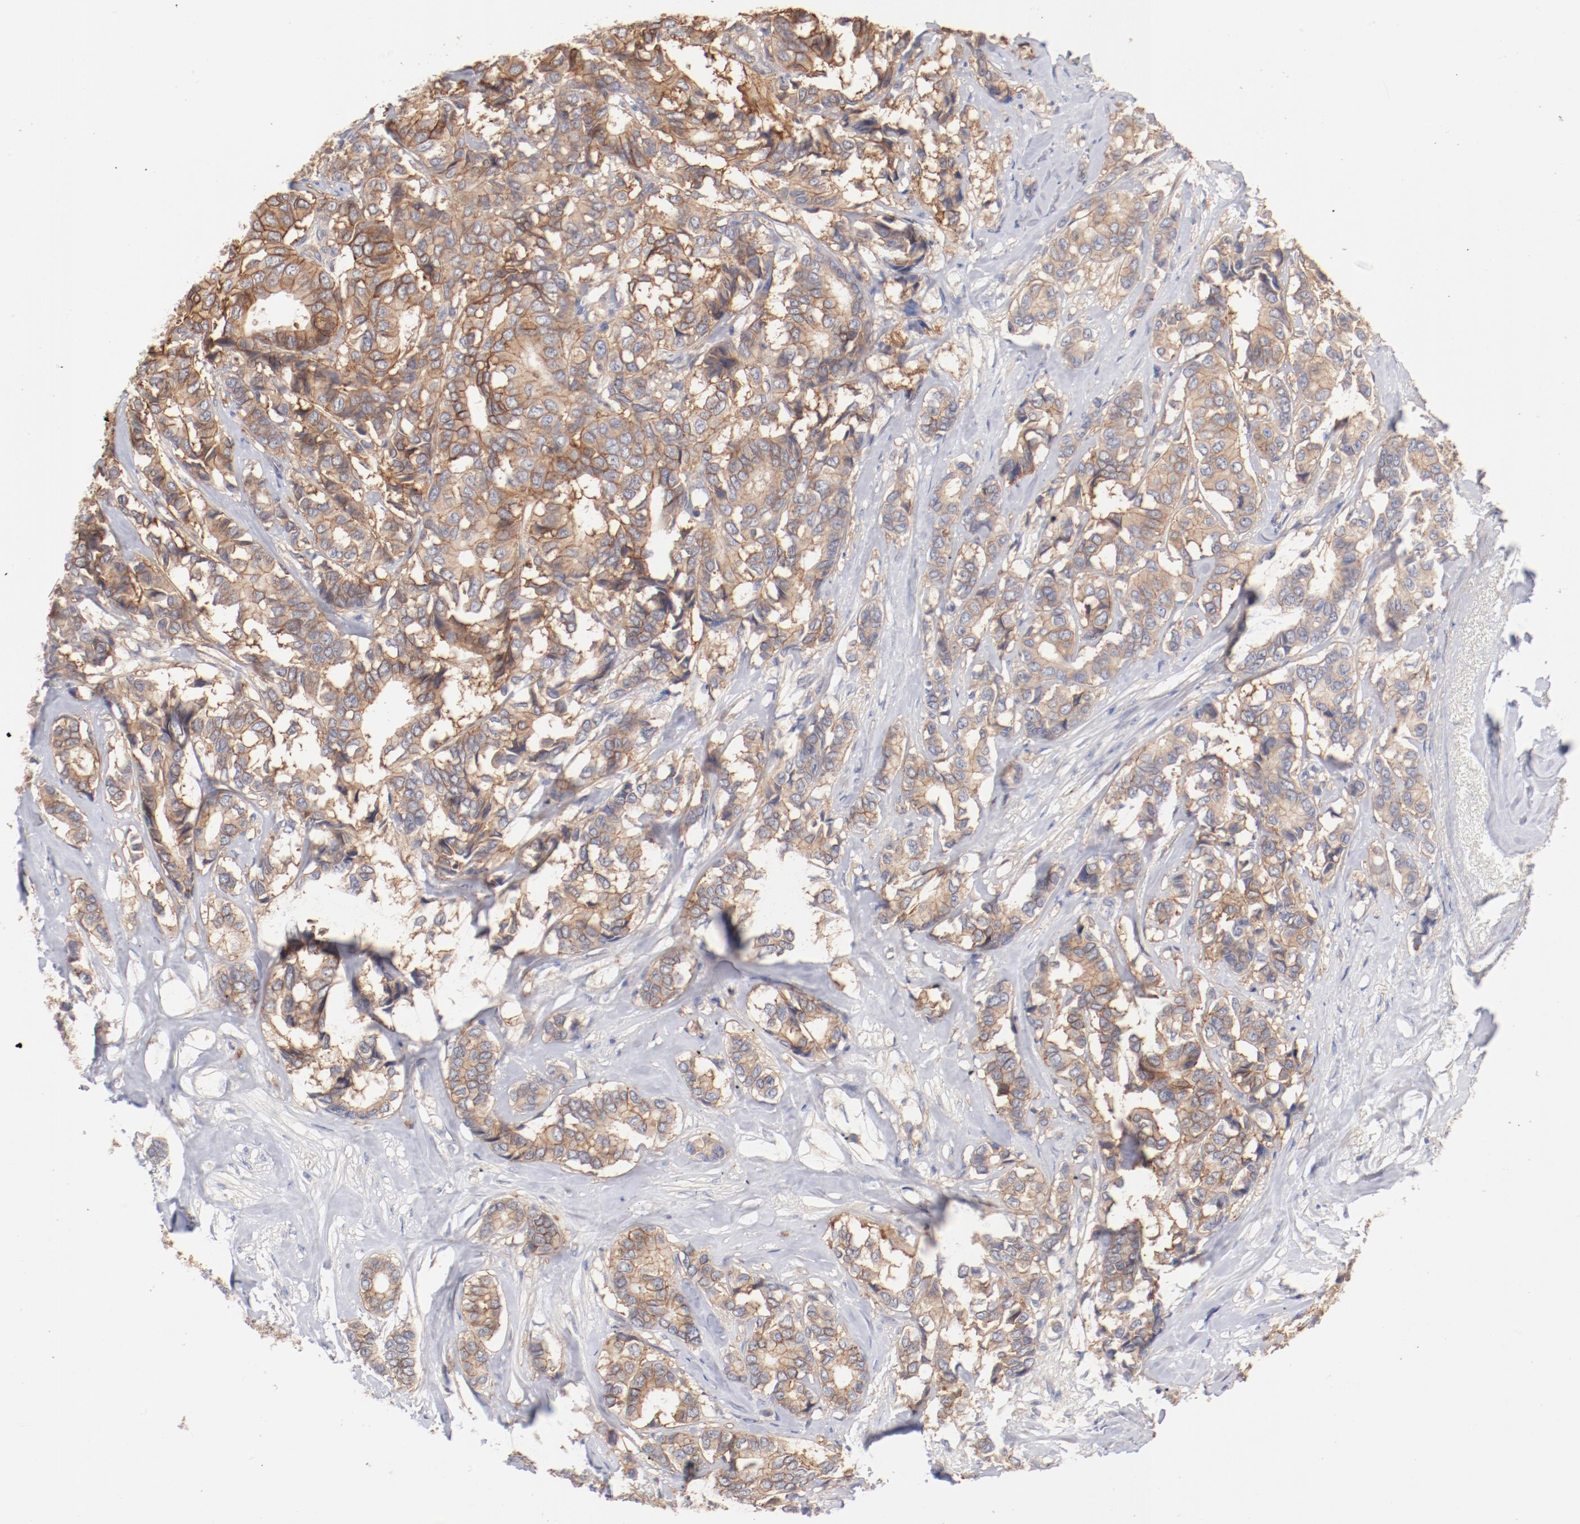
{"staining": {"intensity": "moderate", "quantity": ">75%", "location": "cytoplasmic/membranous"}, "tissue": "breast cancer", "cell_type": "Tumor cells", "image_type": "cancer", "snomed": [{"axis": "morphology", "description": "Duct carcinoma"}, {"axis": "topography", "description": "Breast"}], "caption": "Breast cancer (invasive ductal carcinoma) stained for a protein (brown) displays moderate cytoplasmic/membranous positive positivity in approximately >75% of tumor cells.", "gene": "SETD3", "patient": {"sex": "female", "age": 87}}